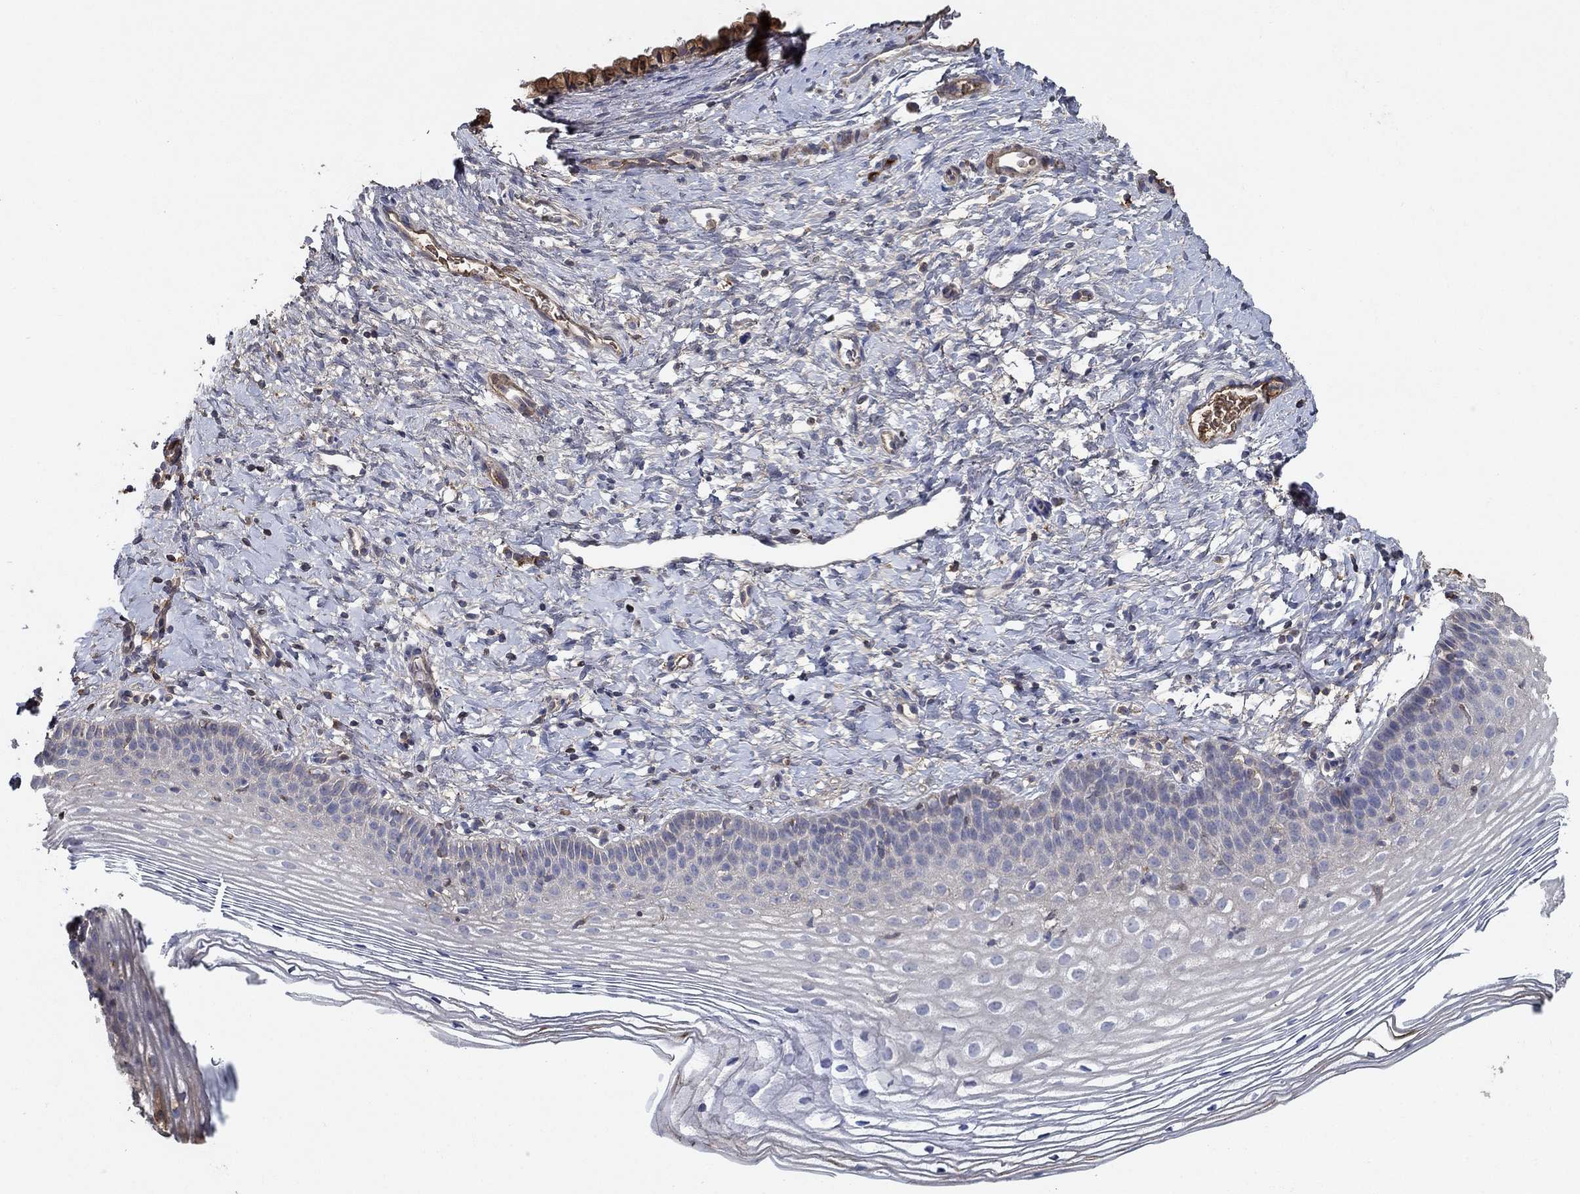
{"staining": {"intensity": "moderate", "quantity": ">75%", "location": "cytoplasmic/membranous"}, "tissue": "cervix", "cell_type": "Glandular cells", "image_type": "normal", "snomed": [{"axis": "morphology", "description": "Normal tissue, NOS"}, {"axis": "topography", "description": "Cervix"}], "caption": "A high-resolution histopathology image shows IHC staining of normal cervix, which displays moderate cytoplasmic/membranous staining in approximately >75% of glandular cells.", "gene": "IL10", "patient": {"sex": "female", "age": 39}}